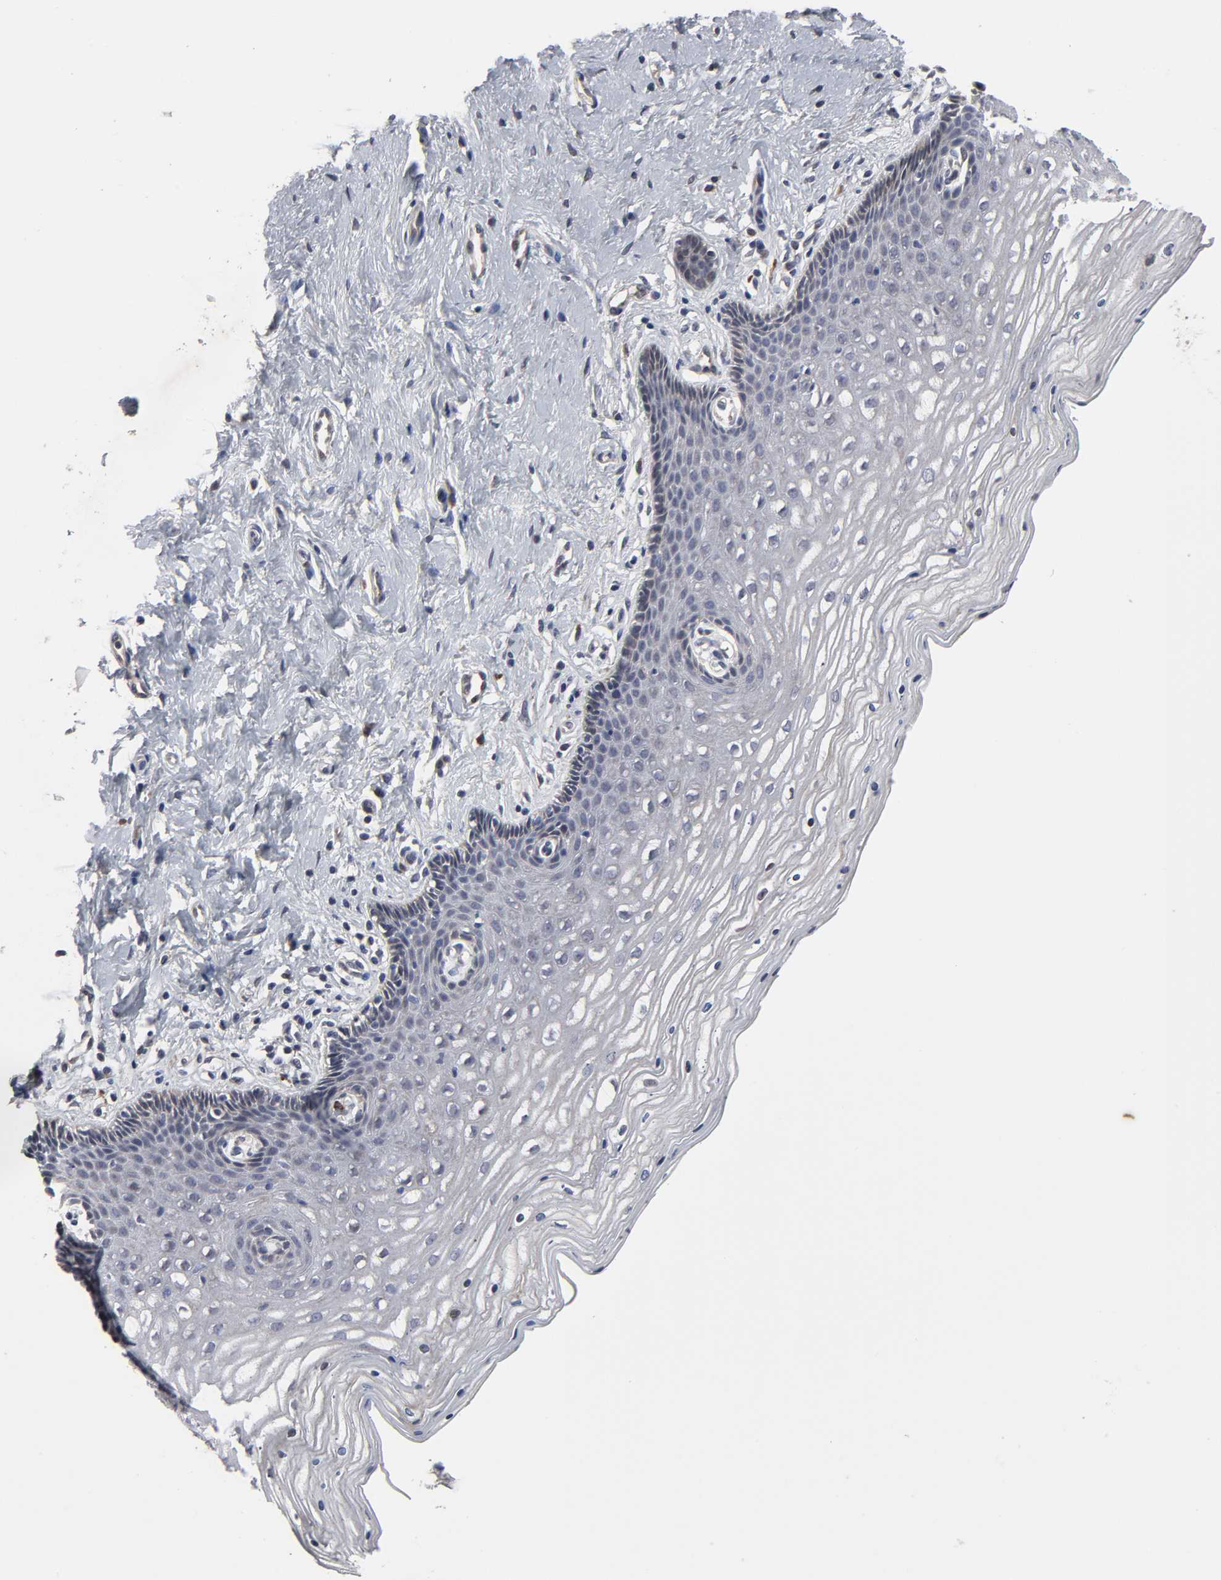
{"staining": {"intensity": "moderate", "quantity": ">75%", "location": "cytoplasmic/membranous"}, "tissue": "cervix", "cell_type": "Glandular cells", "image_type": "normal", "snomed": [{"axis": "morphology", "description": "Normal tissue, NOS"}, {"axis": "topography", "description": "Cervix"}], "caption": "The histopathology image demonstrates immunohistochemical staining of benign cervix. There is moderate cytoplasmic/membranous staining is seen in about >75% of glandular cells. Nuclei are stained in blue.", "gene": "HNF4A", "patient": {"sex": "female", "age": 39}}